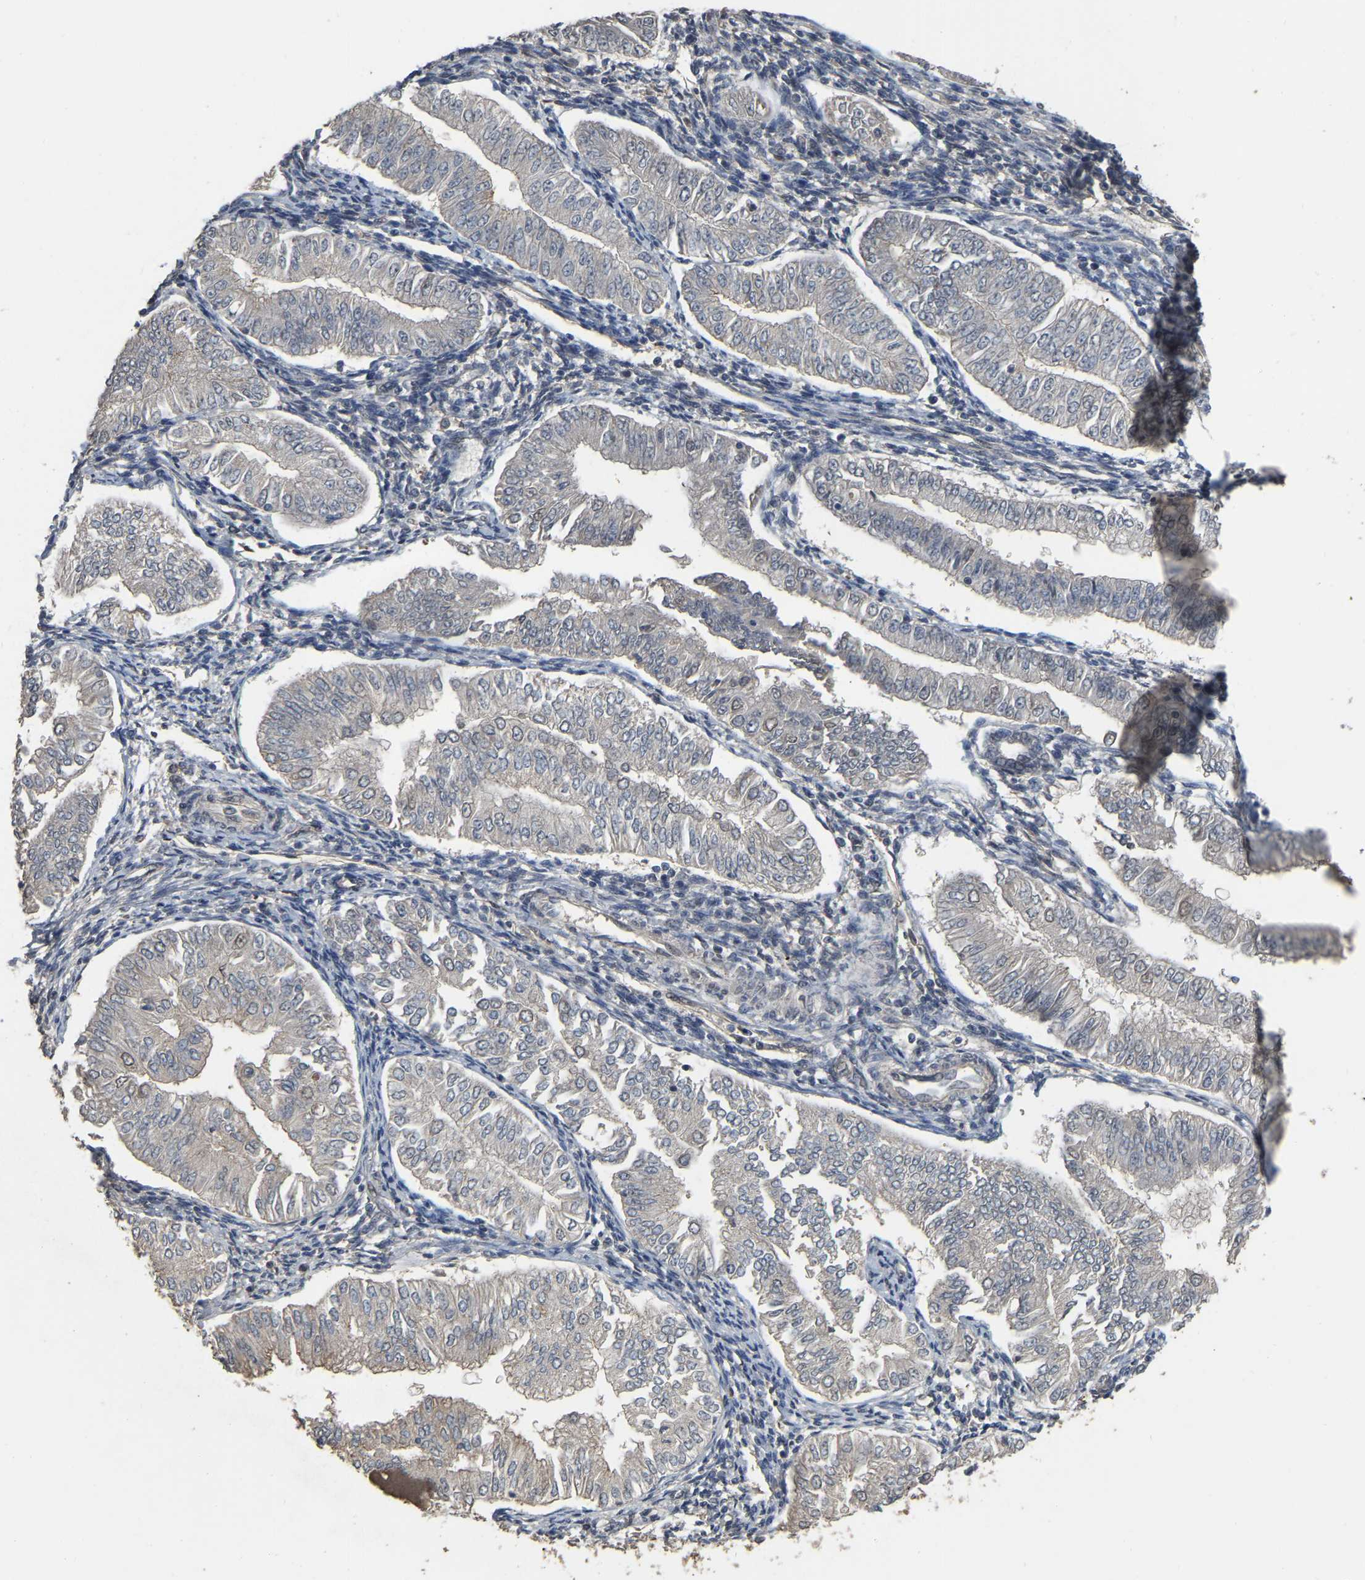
{"staining": {"intensity": "negative", "quantity": "none", "location": "none"}, "tissue": "endometrial cancer", "cell_type": "Tumor cells", "image_type": "cancer", "snomed": [{"axis": "morphology", "description": "Normal tissue, NOS"}, {"axis": "morphology", "description": "Adenocarcinoma, NOS"}, {"axis": "topography", "description": "Endometrium"}], "caption": "Immunohistochemistry of human endometrial cancer (adenocarcinoma) exhibits no expression in tumor cells.", "gene": "ARHGAP23", "patient": {"sex": "female", "age": 53}}